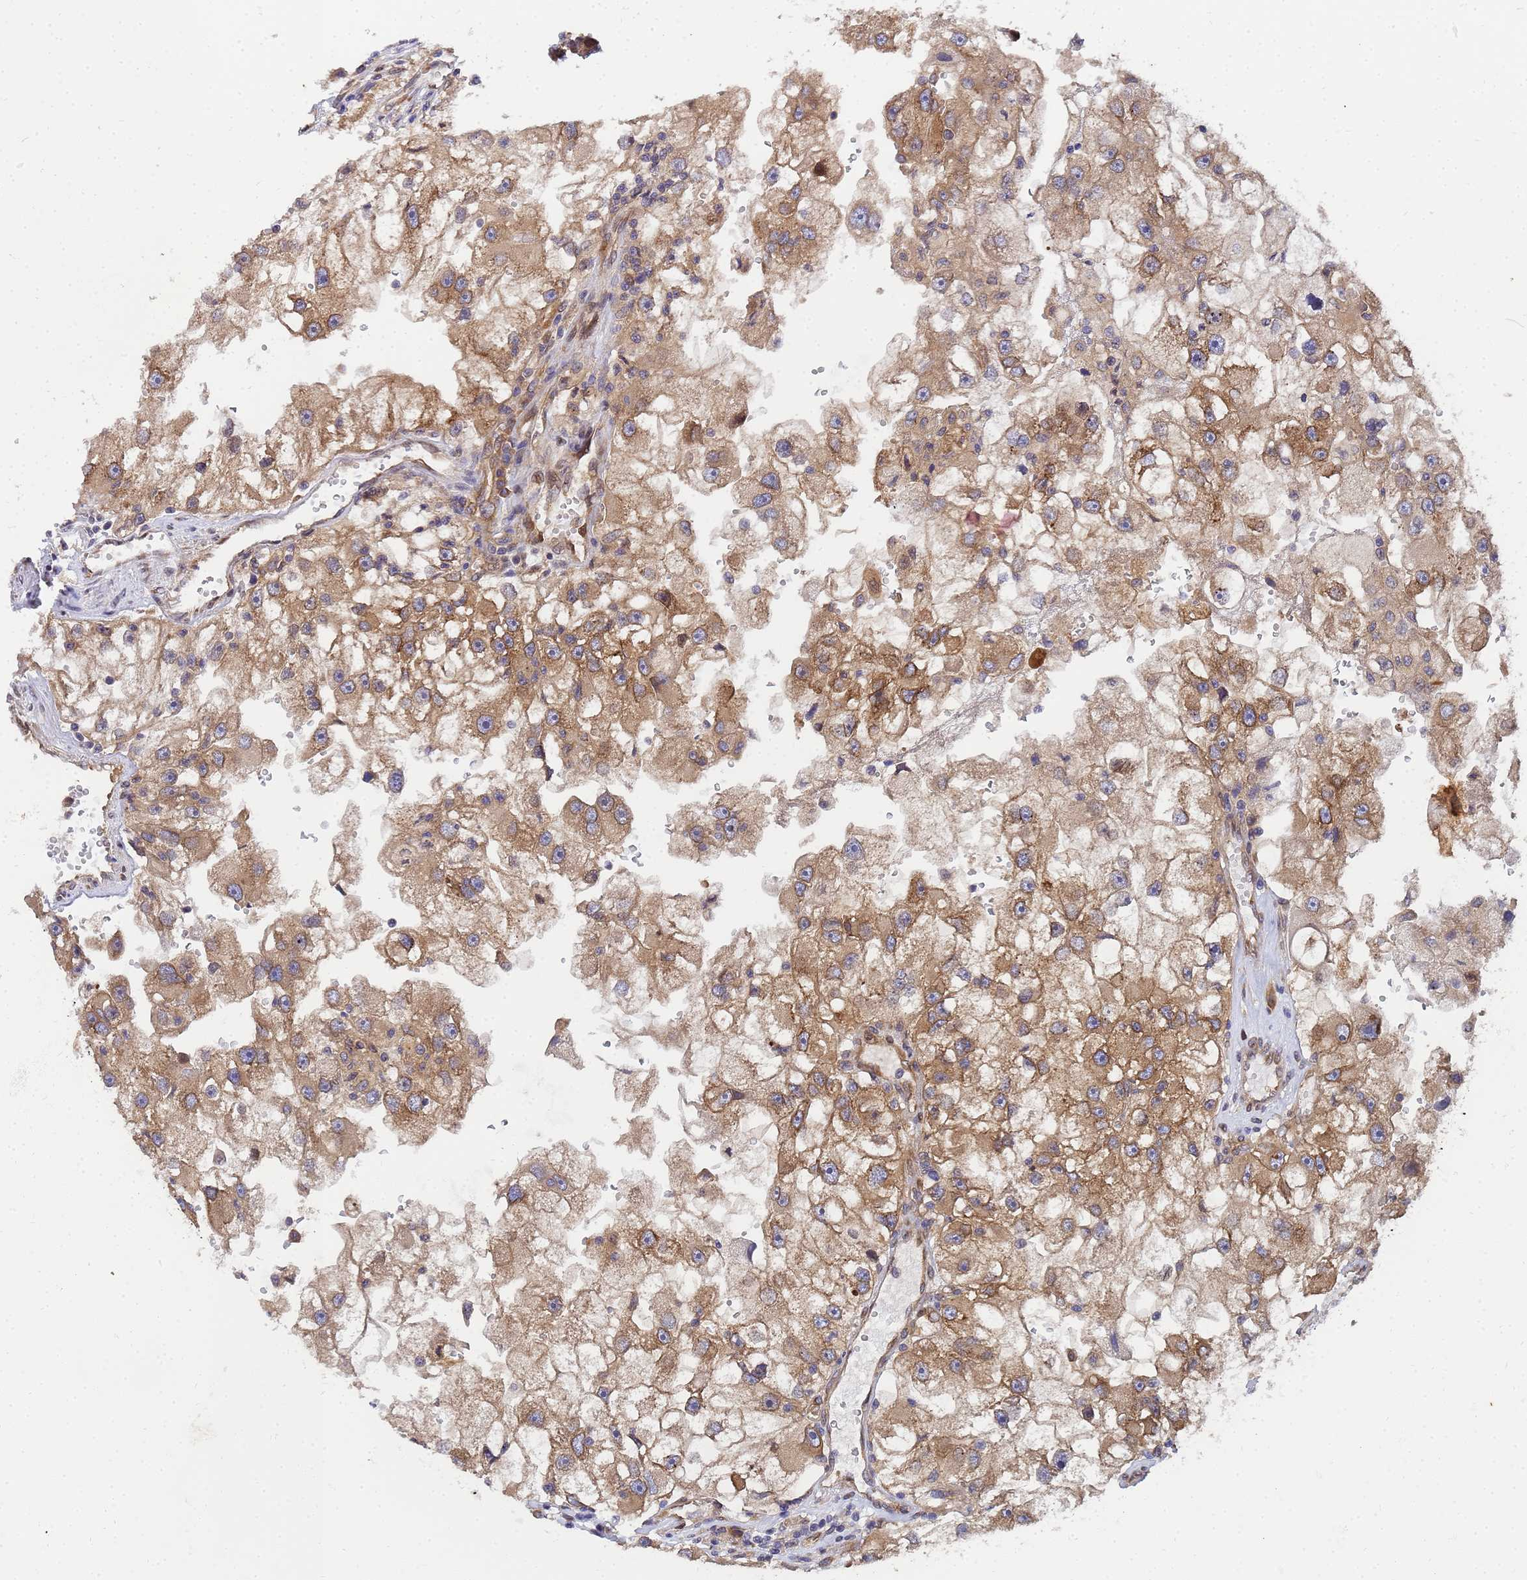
{"staining": {"intensity": "moderate", "quantity": ">75%", "location": "cytoplasmic/membranous"}, "tissue": "renal cancer", "cell_type": "Tumor cells", "image_type": "cancer", "snomed": [{"axis": "morphology", "description": "Adenocarcinoma, NOS"}, {"axis": "topography", "description": "Kidney"}], "caption": "Tumor cells reveal medium levels of moderate cytoplasmic/membranous staining in about >75% of cells in human renal cancer.", "gene": "UNC93B1", "patient": {"sex": "male", "age": 63}}